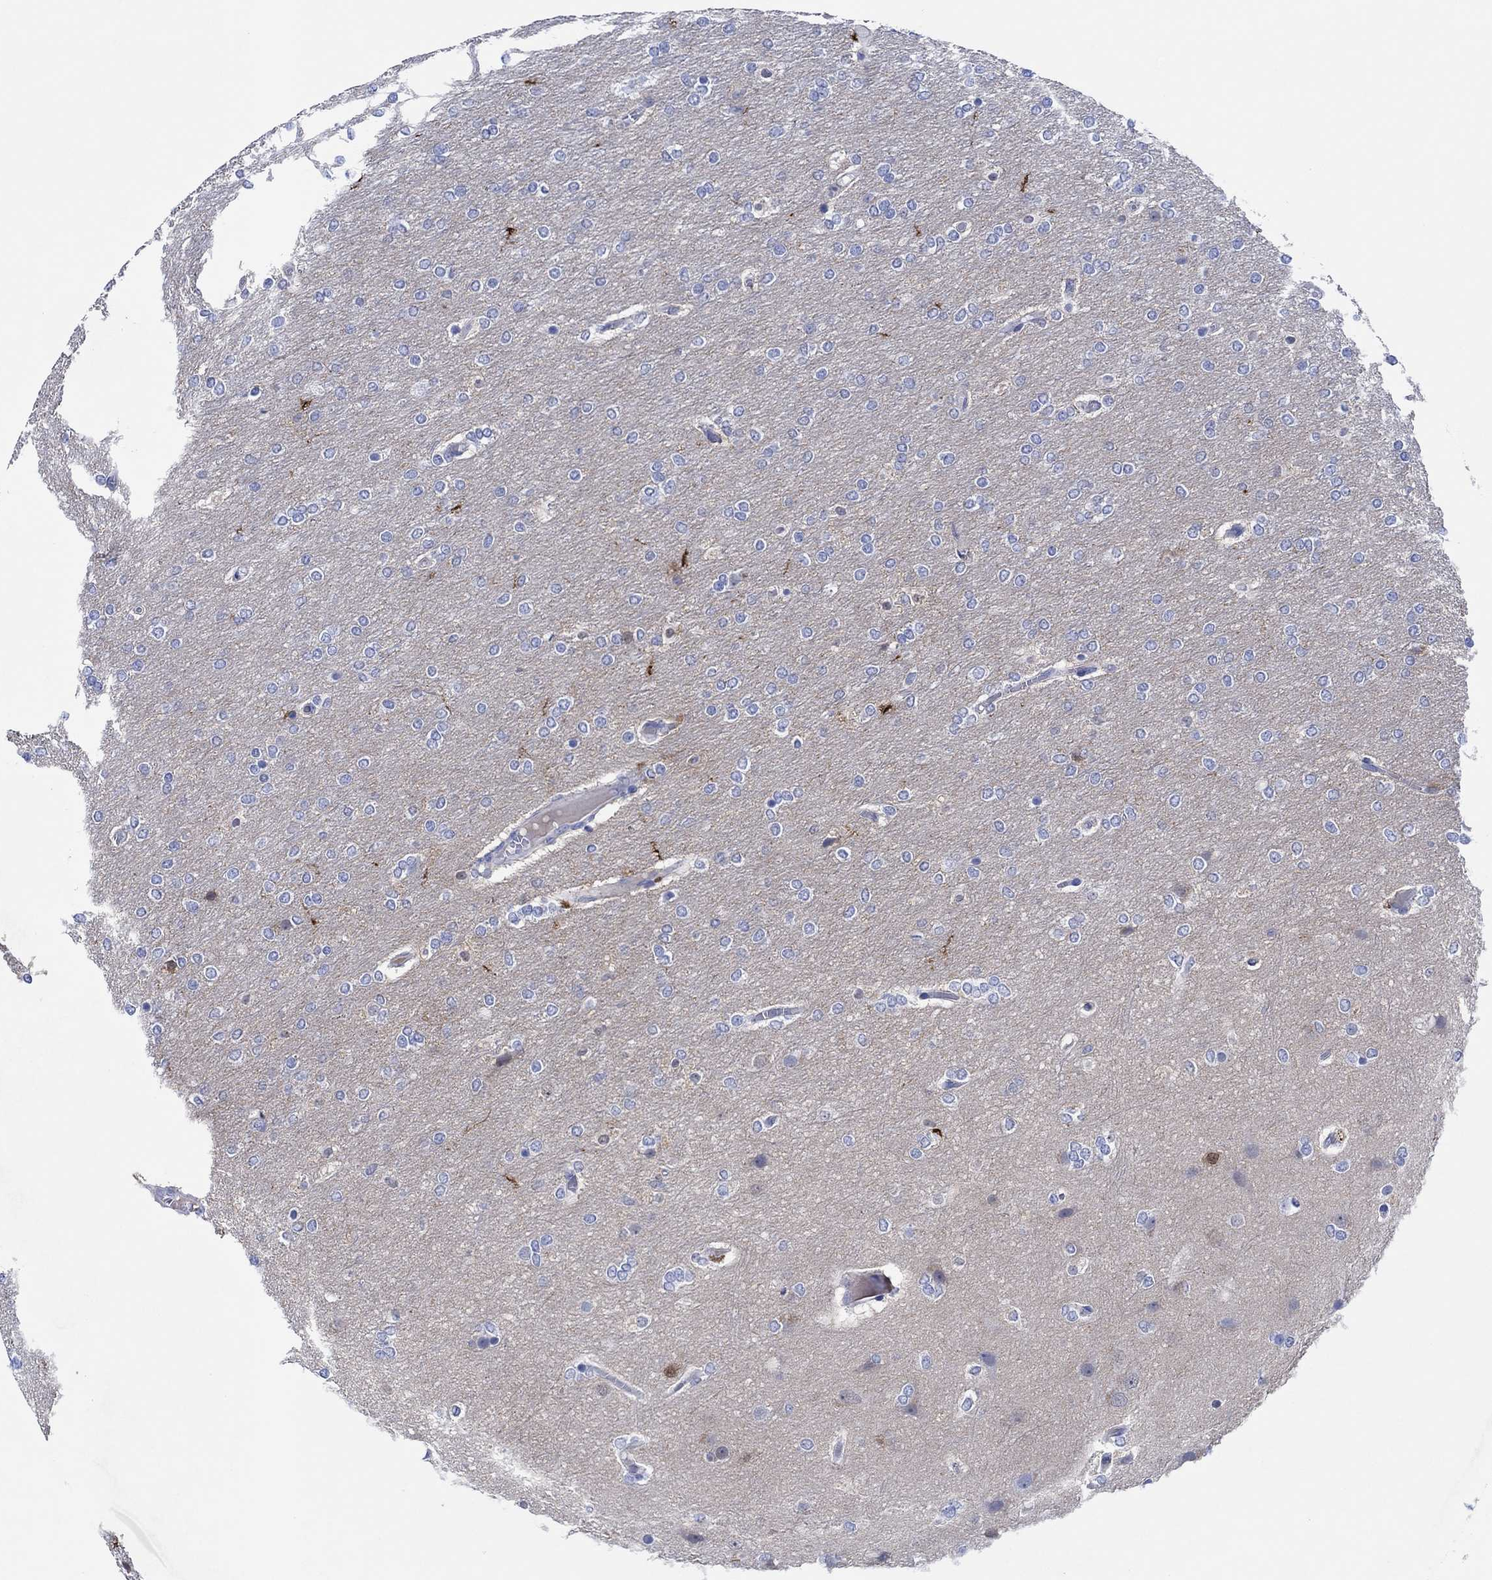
{"staining": {"intensity": "negative", "quantity": "none", "location": "none"}, "tissue": "glioma", "cell_type": "Tumor cells", "image_type": "cancer", "snomed": [{"axis": "morphology", "description": "Glioma, malignant, High grade"}, {"axis": "topography", "description": "Brain"}], "caption": "Immunohistochemical staining of glioma demonstrates no significant staining in tumor cells.", "gene": "CPNE6", "patient": {"sex": "female", "age": 61}}